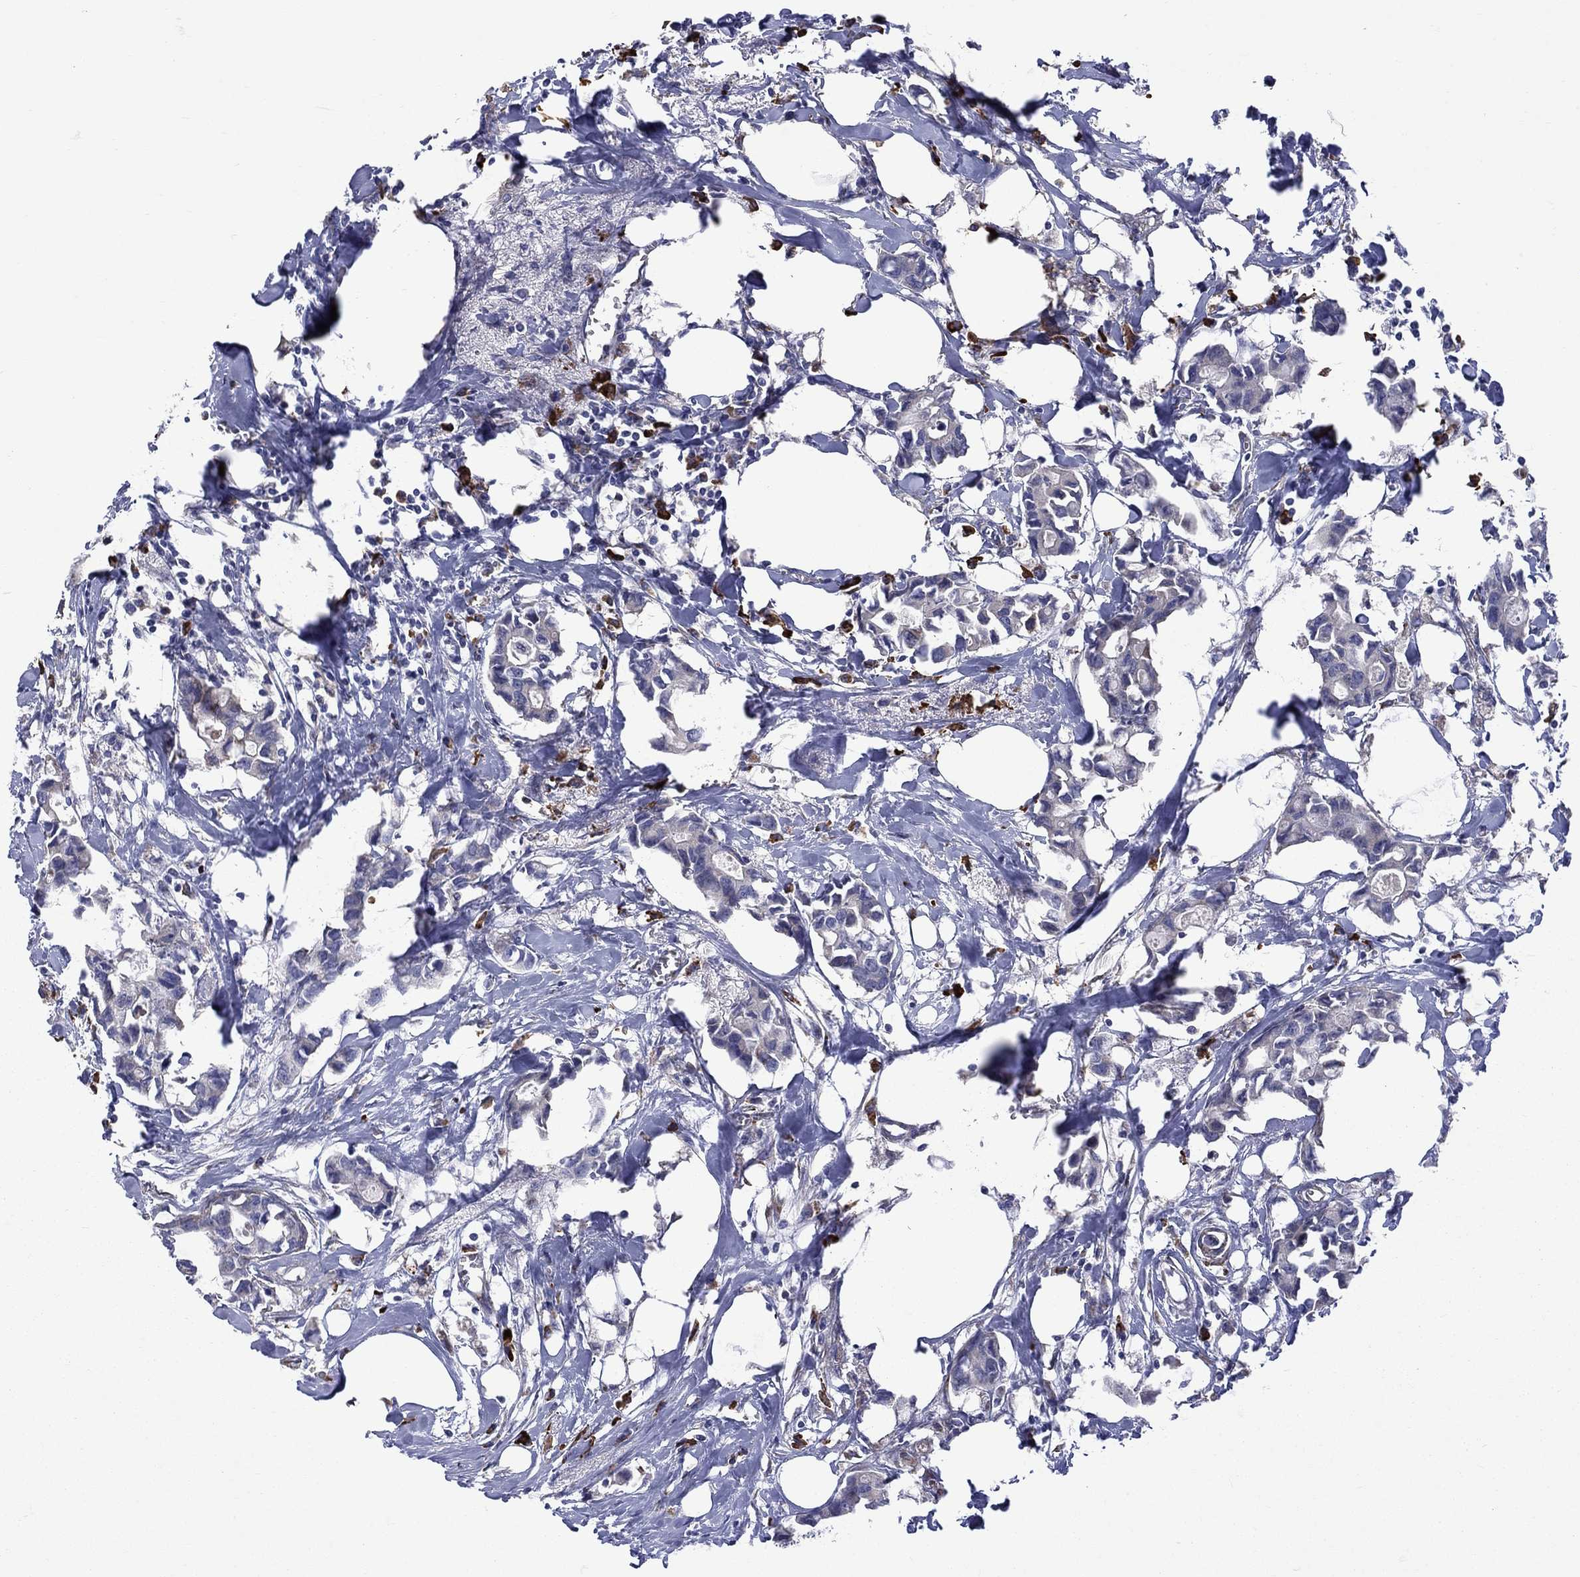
{"staining": {"intensity": "negative", "quantity": "none", "location": "none"}, "tissue": "breast cancer", "cell_type": "Tumor cells", "image_type": "cancer", "snomed": [{"axis": "morphology", "description": "Duct carcinoma"}, {"axis": "topography", "description": "Breast"}], "caption": "Breast cancer was stained to show a protein in brown. There is no significant staining in tumor cells. (DAB immunohistochemistry visualized using brightfield microscopy, high magnification).", "gene": "ASNS", "patient": {"sex": "female", "age": 83}}